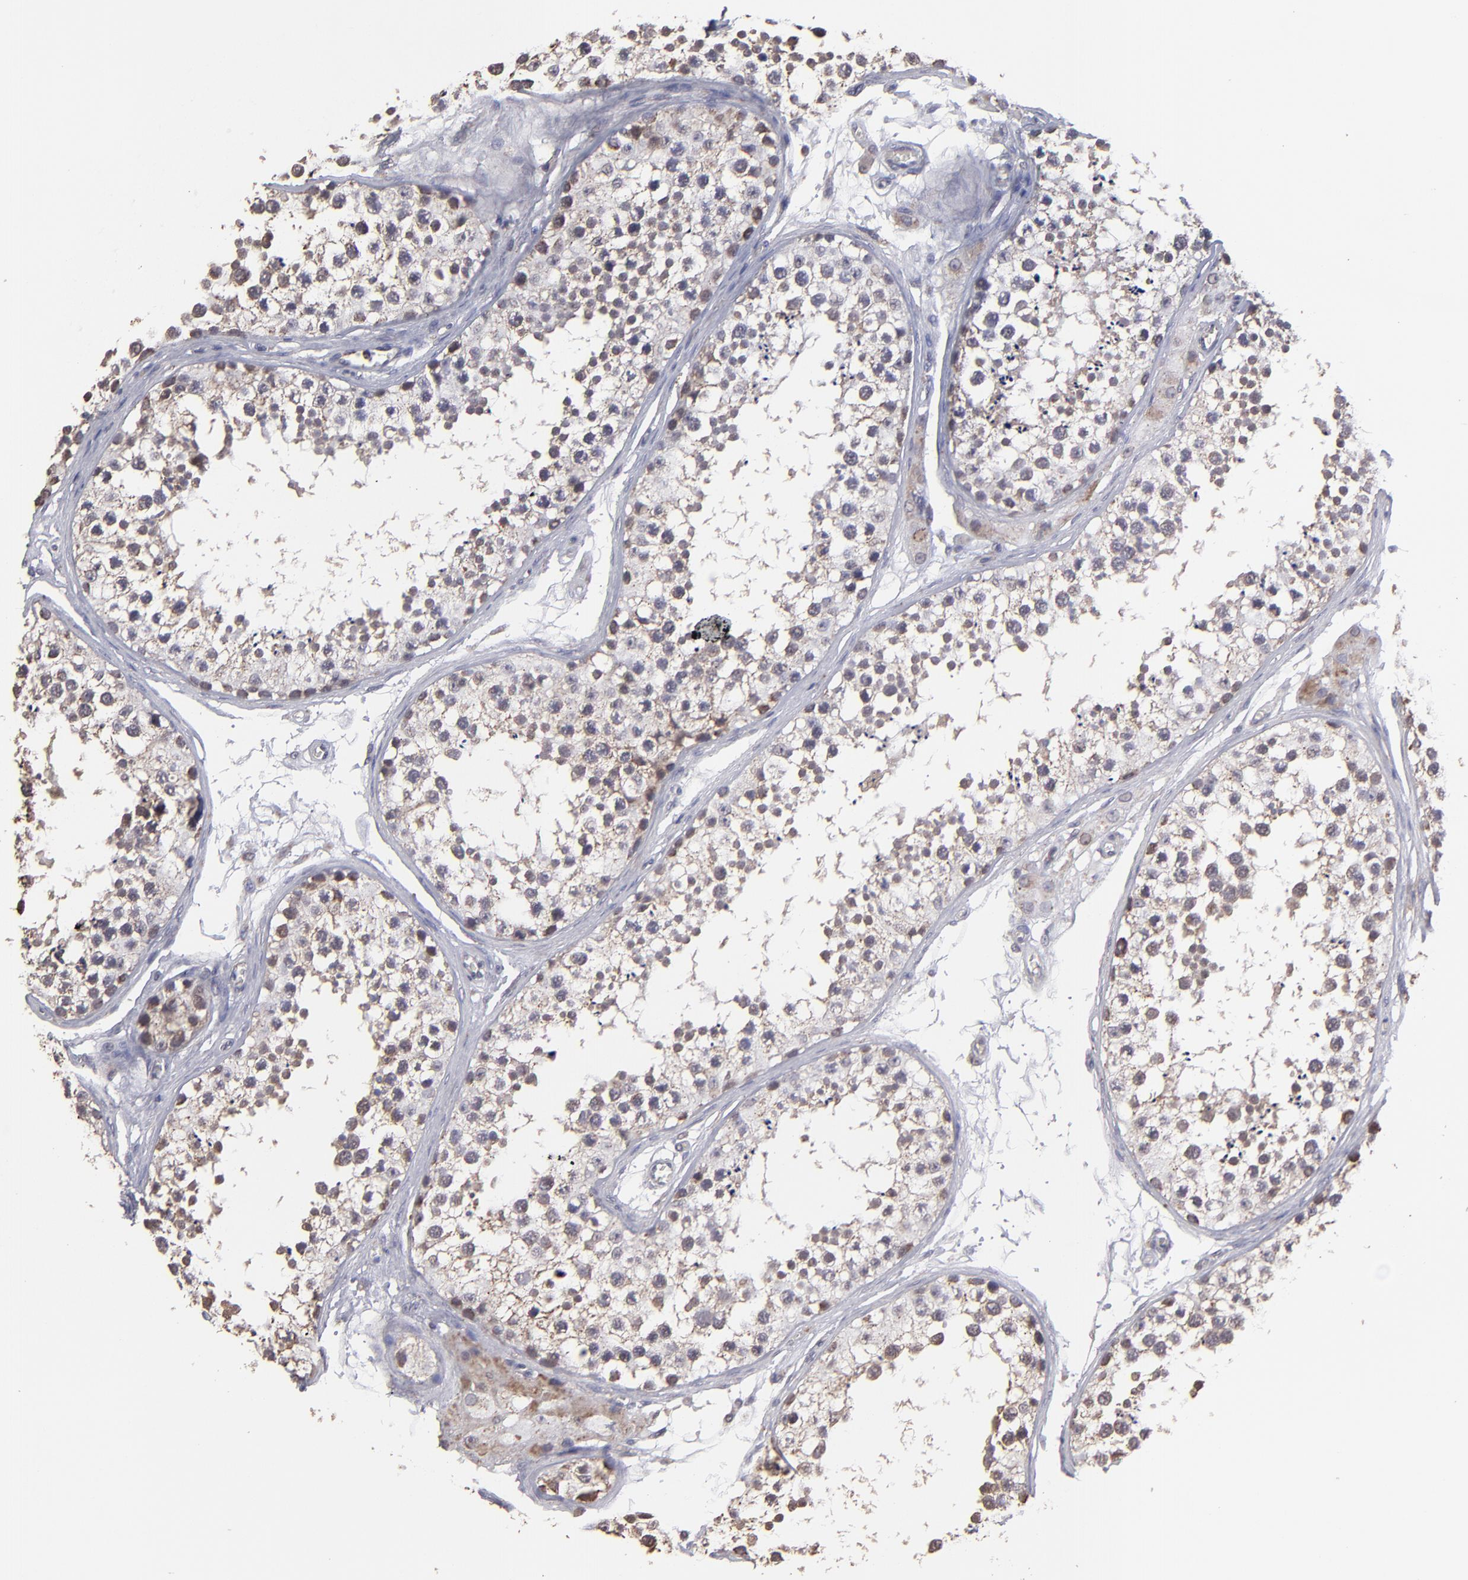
{"staining": {"intensity": "moderate", "quantity": ">75%", "location": "cytoplasmic/membranous,nuclear"}, "tissue": "testis", "cell_type": "Cells in seminiferous ducts", "image_type": "normal", "snomed": [{"axis": "morphology", "description": "Normal tissue, NOS"}, {"axis": "topography", "description": "Testis"}], "caption": "Protein staining of normal testis exhibits moderate cytoplasmic/membranous,nuclear expression in about >75% of cells in seminiferous ducts. The staining is performed using DAB brown chromogen to label protein expression. The nuclei are counter-stained blue using hematoxylin.", "gene": "SLC15A1", "patient": {"sex": "male", "age": 57}}